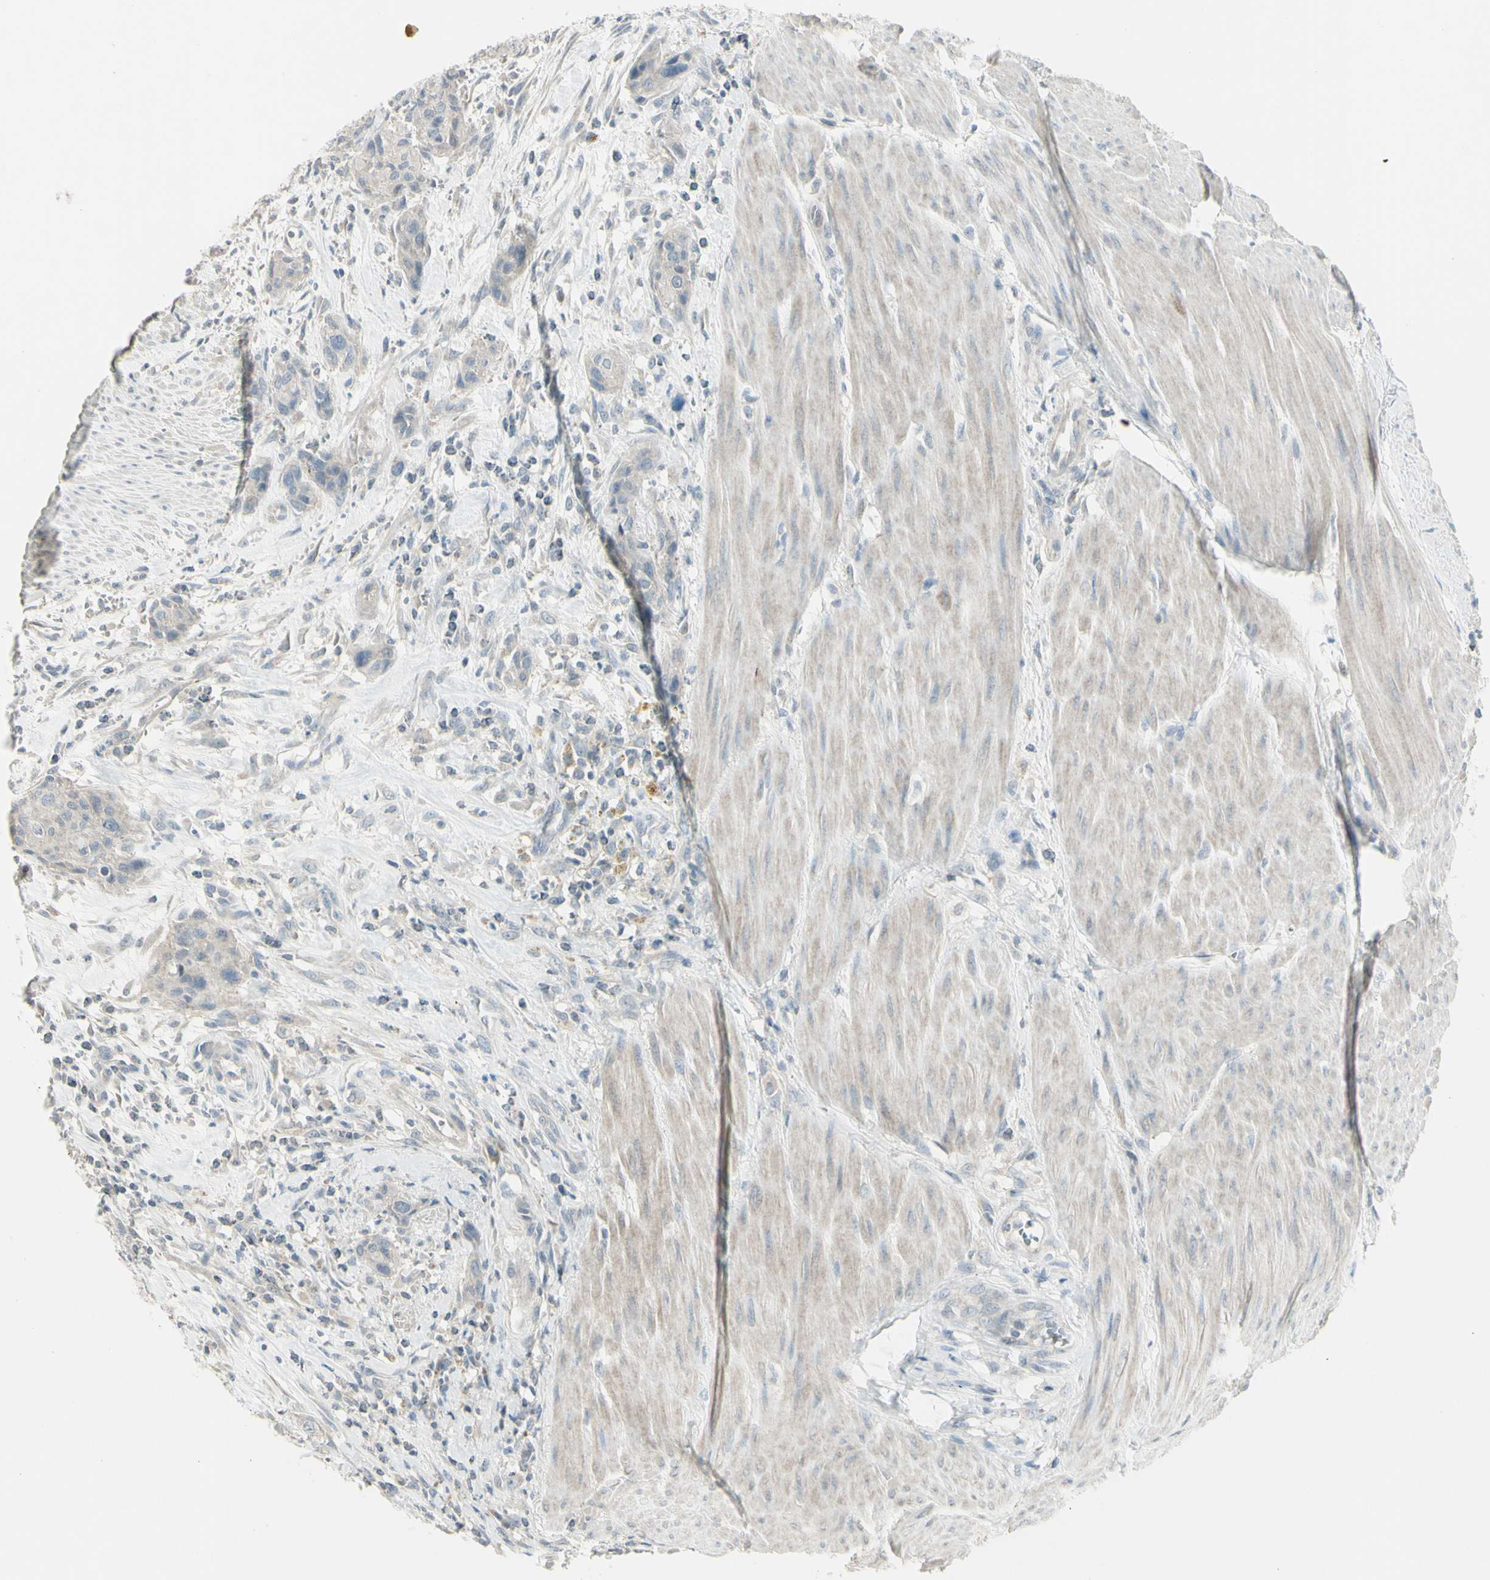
{"staining": {"intensity": "negative", "quantity": "none", "location": "none"}, "tissue": "urothelial cancer", "cell_type": "Tumor cells", "image_type": "cancer", "snomed": [{"axis": "morphology", "description": "Urothelial carcinoma, High grade"}, {"axis": "topography", "description": "Urinary bladder"}], "caption": "An immunohistochemistry micrograph of urothelial carcinoma (high-grade) is shown. There is no staining in tumor cells of urothelial carcinoma (high-grade). (Brightfield microscopy of DAB IHC at high magnification).", "gene": "SH3GL2", "patient": {"sex": "male", "age": 35}}